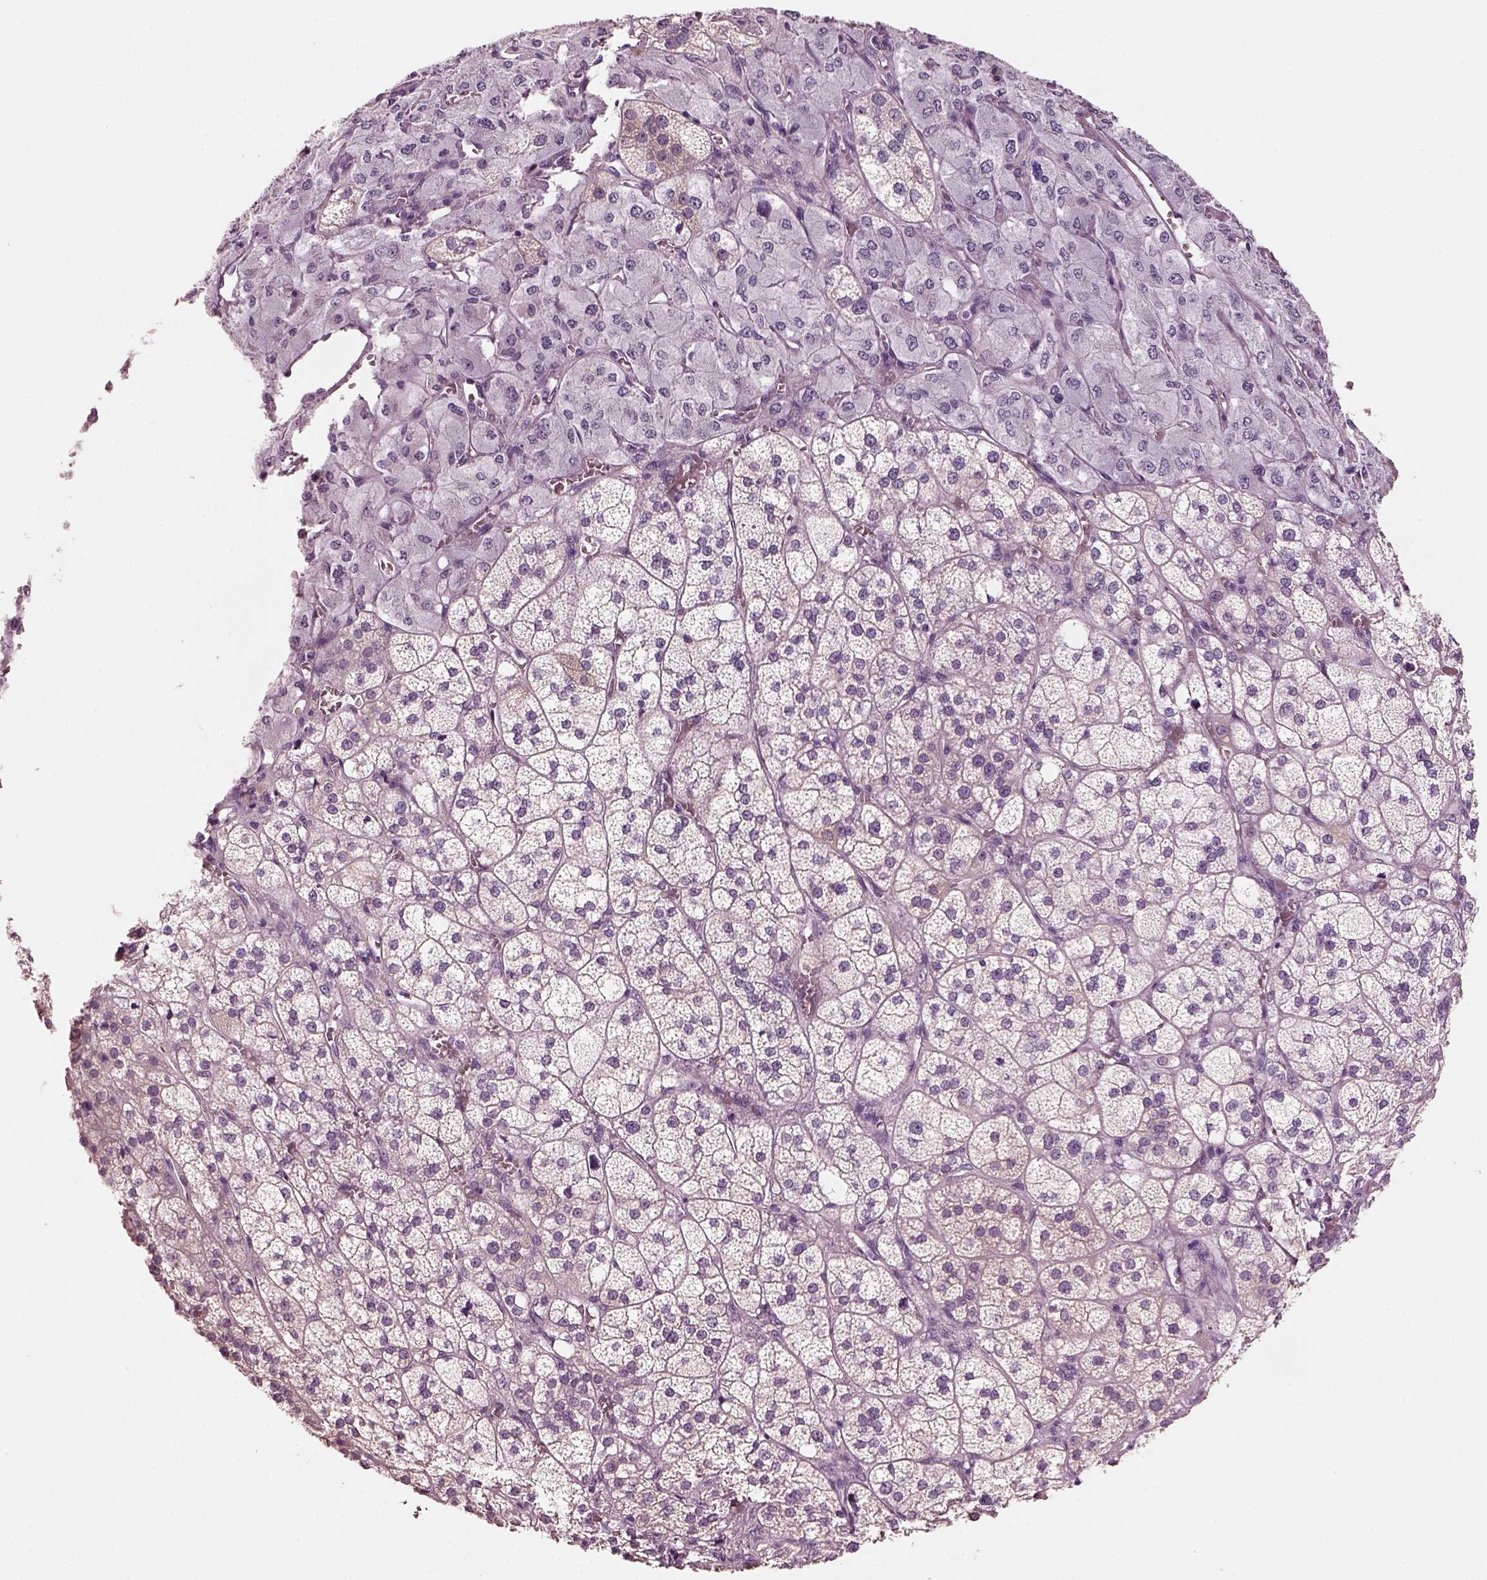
{"staining": {"intensity": "negative", "quantity": "none", "location": "none"}, "tissue": "adrenal gland", "cell_type": "Glandular cells", "image_type": "normal", "snomed": [{"axis": "morphology", "description": "Normal tissue, NOS"}, {"axis": "topography", "description": "Adrenal gland"}], "caption": "Immunohistochemical staining of unremarkable human adrenal gland reveals no significant expression in glandular cells. Brightfield microscopy of immunohistochemistry stained with DAB (brown) and hematoxylin (blue), captured at high magnification.", "gene": "ELSPBP1", "patient": {"sex": "female", "age": 60}}